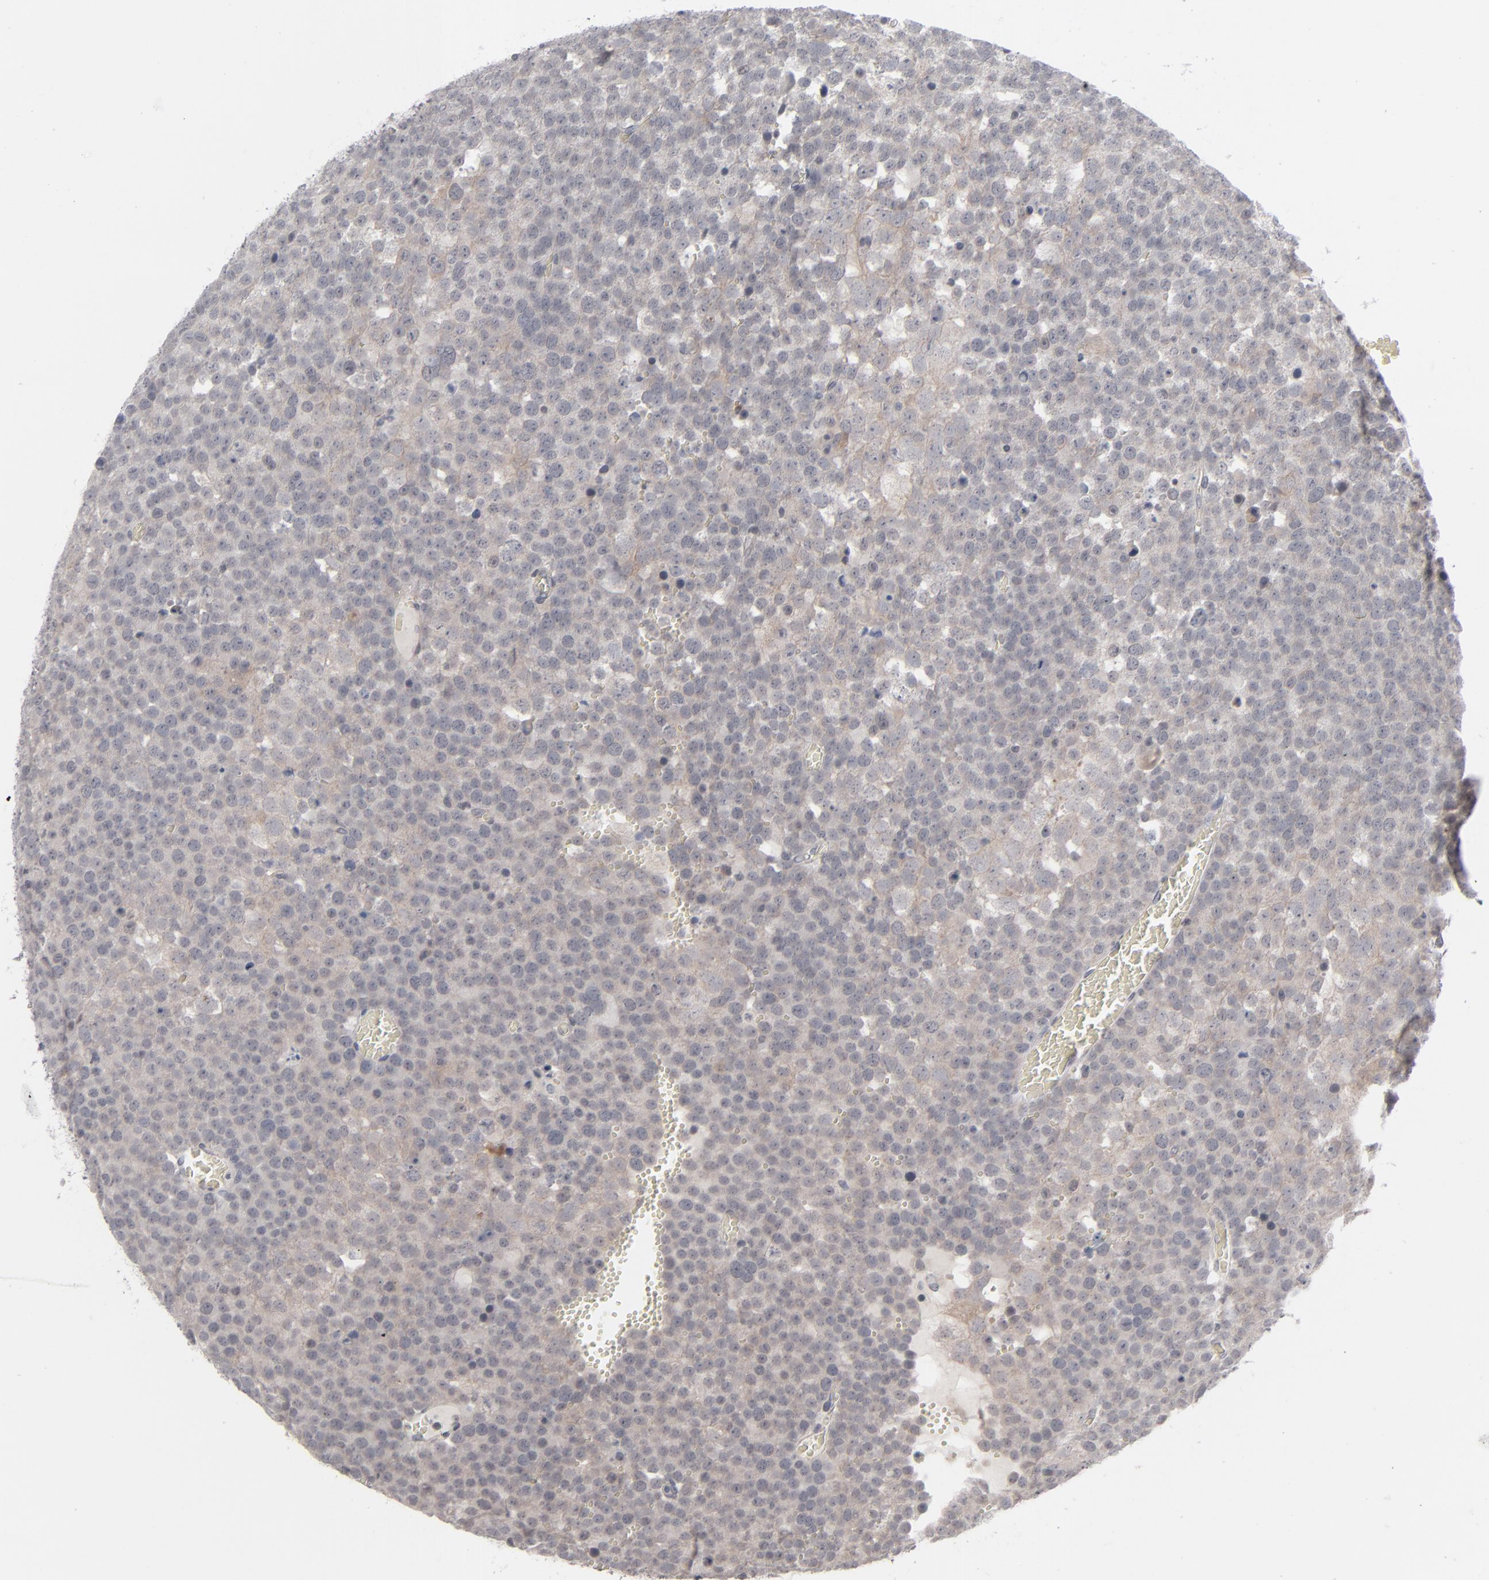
{"staining": {"intensity": "weak", "quantity": "25%-75%", "location": "cytoplasmic/membranous"}, "tissue": "testis cancer", "cell_type": "Tumor cells", "image_type": "cancer", "snomed": [{"axis": "morphology", "description": "Seminoma, NOS"}, {"axis": "topography", "description": "Testis"}], "caption": "IHC staining of testis seminoma, which exhibits low levels of weak cytoplasmic/membranous positivity in about 25%-75% of tumor cells indicating weak cytoplasmic/membranous protein positivity. The staining was performed using DAB (brown) for protein detection and nuclei were counterstained in hematoxylin (blue).", "gene": "POF1B", "patient": {"sex": "male", "age": 71}}